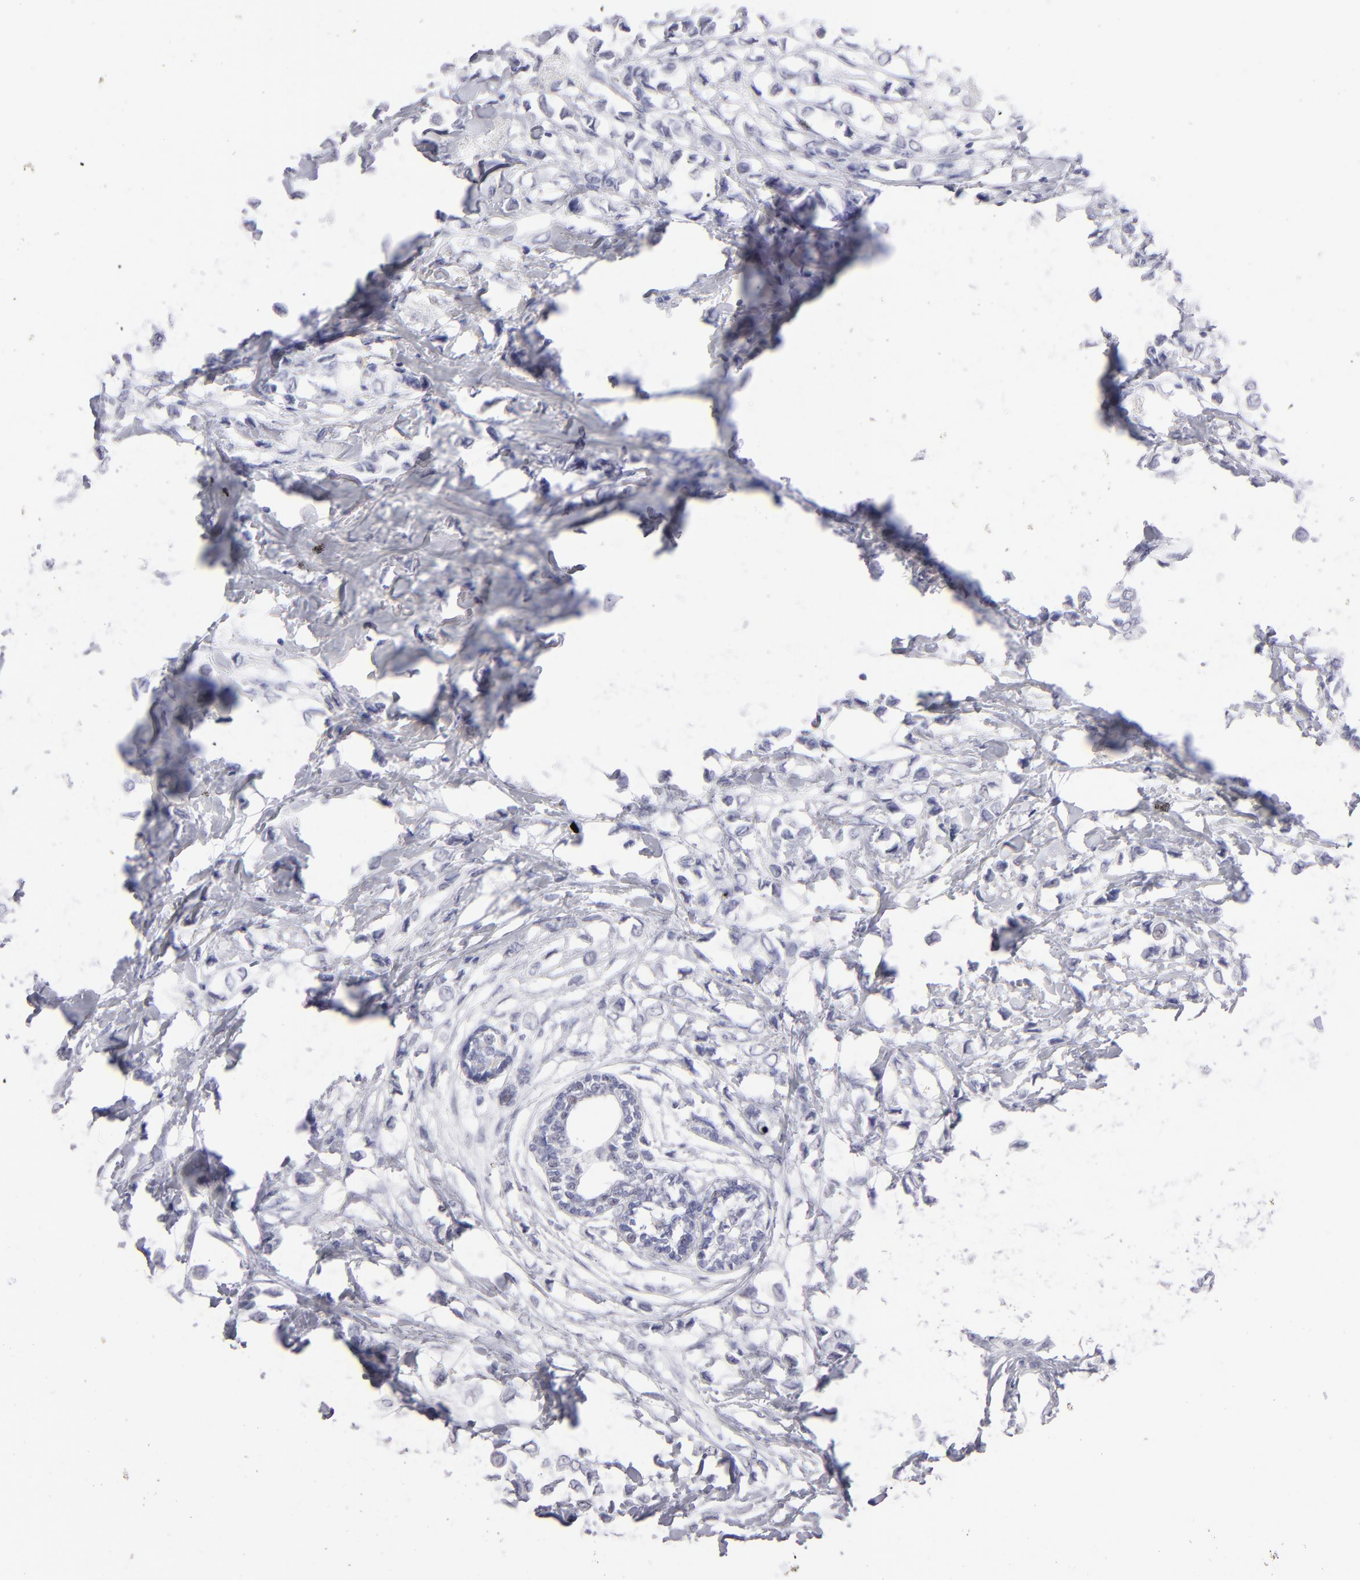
{"staining": {"intensity": "negative", "quantity": "none", "location": "none"}, "tissue": "breast cancer", "cell_type": "Tumor cells", "image_type": "cancer", "snomed": [{"axis": "morphology", "description": "Lobular carcinoma"}, {"axis": "topography", "description": "Breast"}], "caption": "Immunohistochemistry image of human breast cancer (lobular carcinoma) stained for a protein (brown), which shows no staining in tumor cells.", "gene": "ALDOB", "patient": {"sex": "female", "age": 51}}